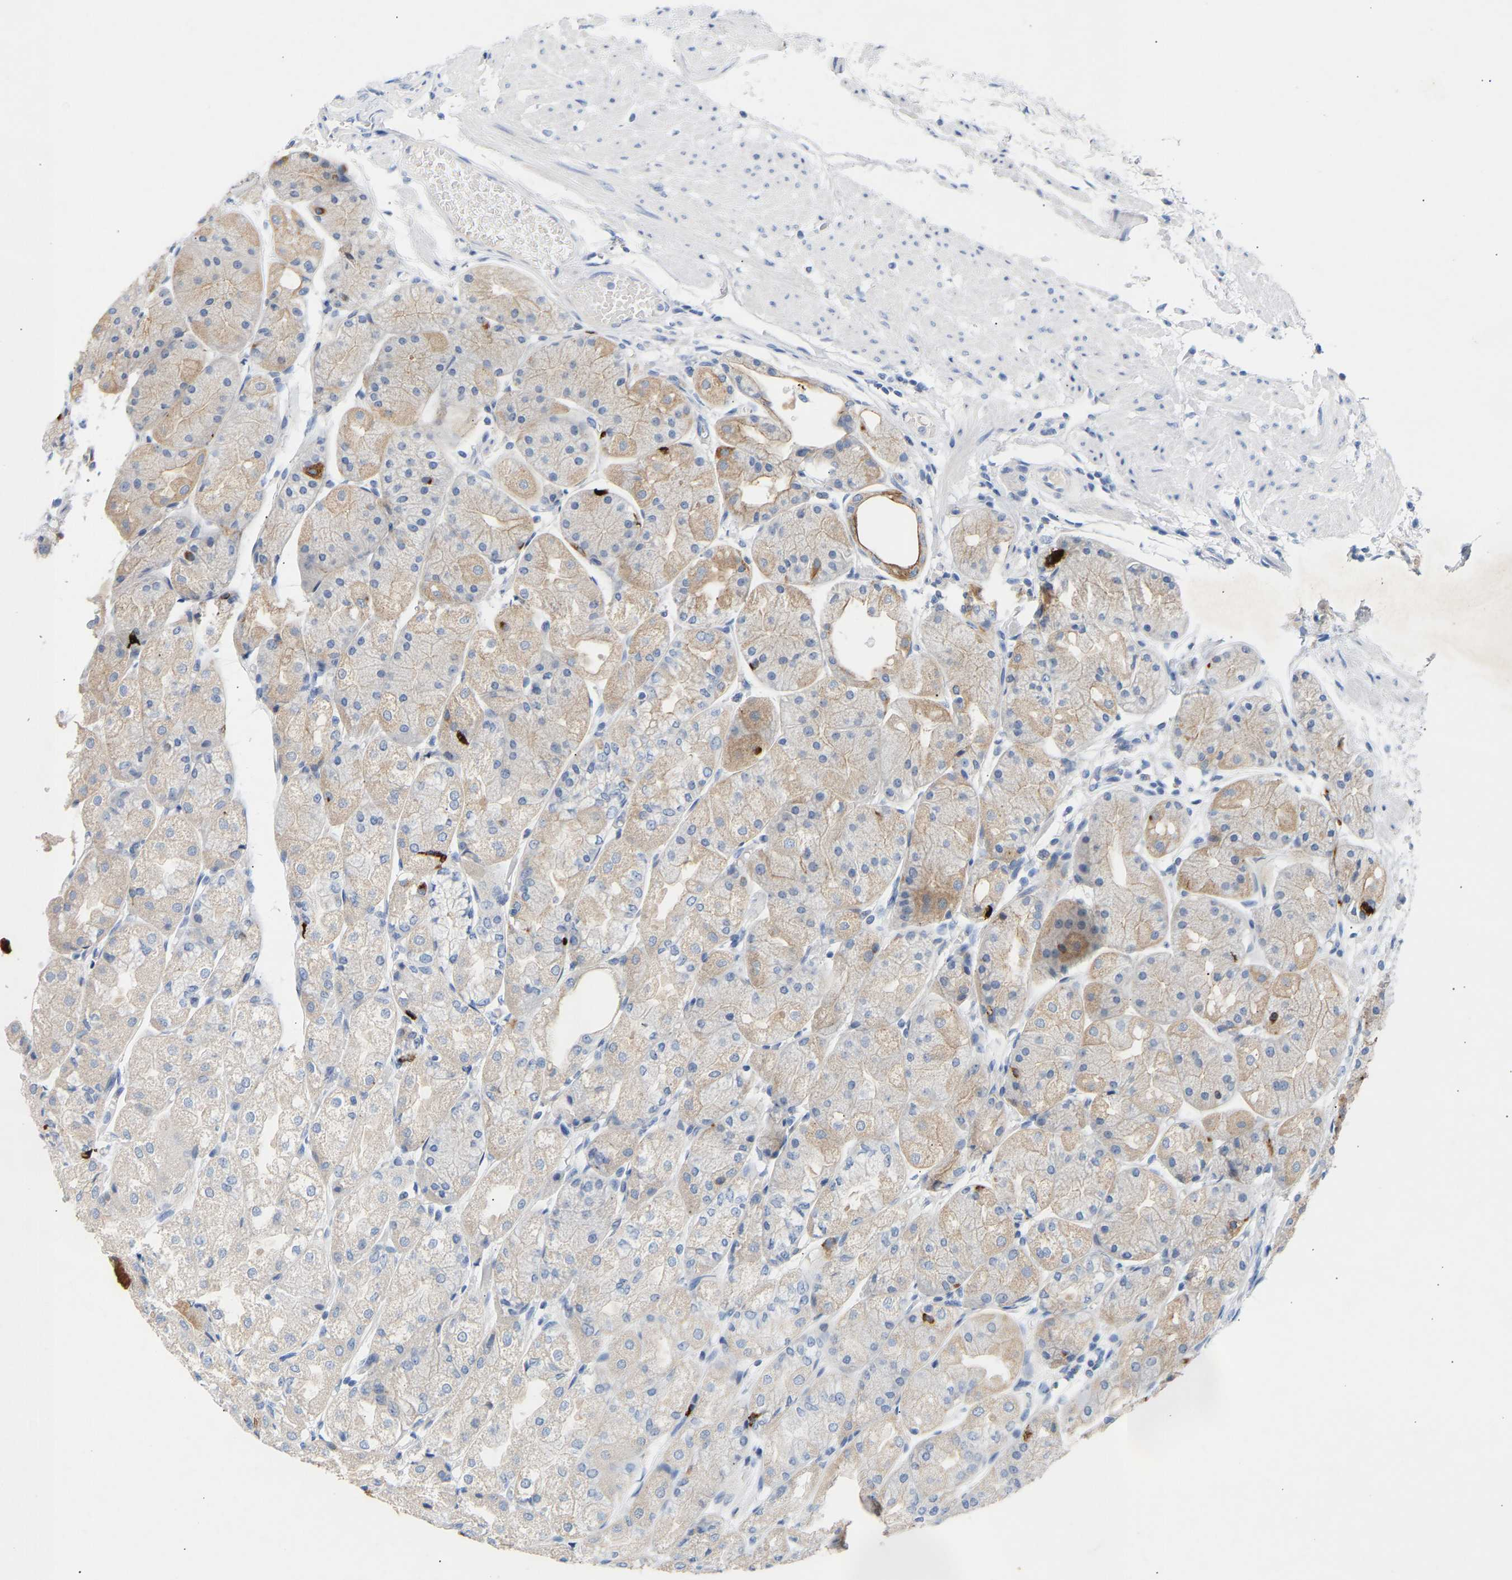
{"staining": {"intensity": "strong", "quantity": "<25%", "location": "cytoplasmic/membranous"}, "tissue": "stomach", "cell_type": "Glandular cells", "image_type": "normal", "snomed": [{"axis": "morphology", "description": "Normal tissue, NOS"}, {"axis": "topography", "description": "Stomach, upper"}], "caption": "Stomach stained with immunohistochemistry reveals strong cytoplasmic/membranous expression in about <25% of glandular cells.", "gene": "PEX1", "patient": {"sex": "male", "age": 72}}